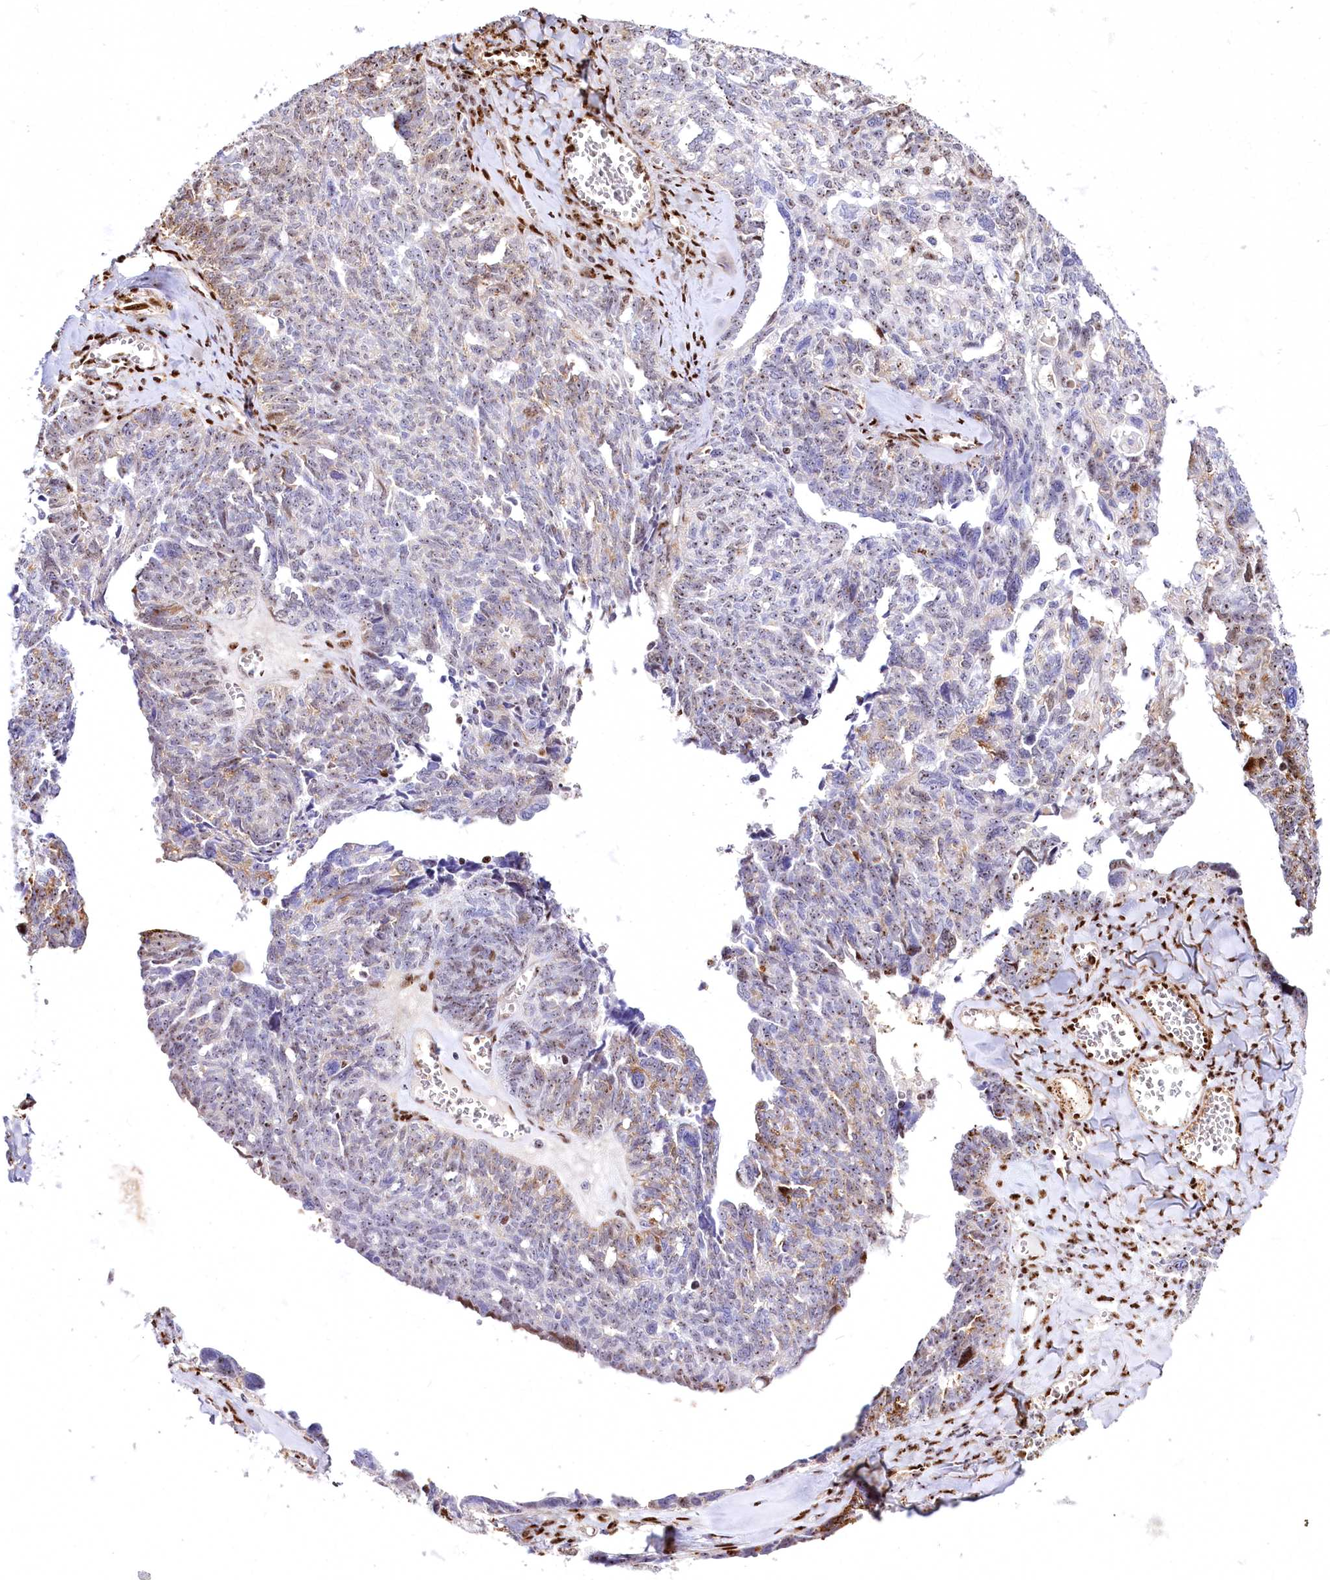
{"staining": {"intensity": "moderate", "quantity": "25%-75%", "location": "cytoplasmic/membranous,nuclear"}, "tissue": "ovarian cancer", "cell_type": "Tumor cells", "image_type": "cancer", "snomed": [{"axis": "morphology", "description": "Cystadenocarcinoma, serous, NOS"}, {"axis": "topography", "description": "Ovary"}], "caption": "Moderate cytoplasmic/membranous and nuclear staining for a protein is identified in approximately 25%-75% of tumor cells of serous cystadenocarcinoma (ovarian) using immunohistochemistry (IHC).", "gene": "PTMS", "patient": {"sex": "female", "age": 79}}